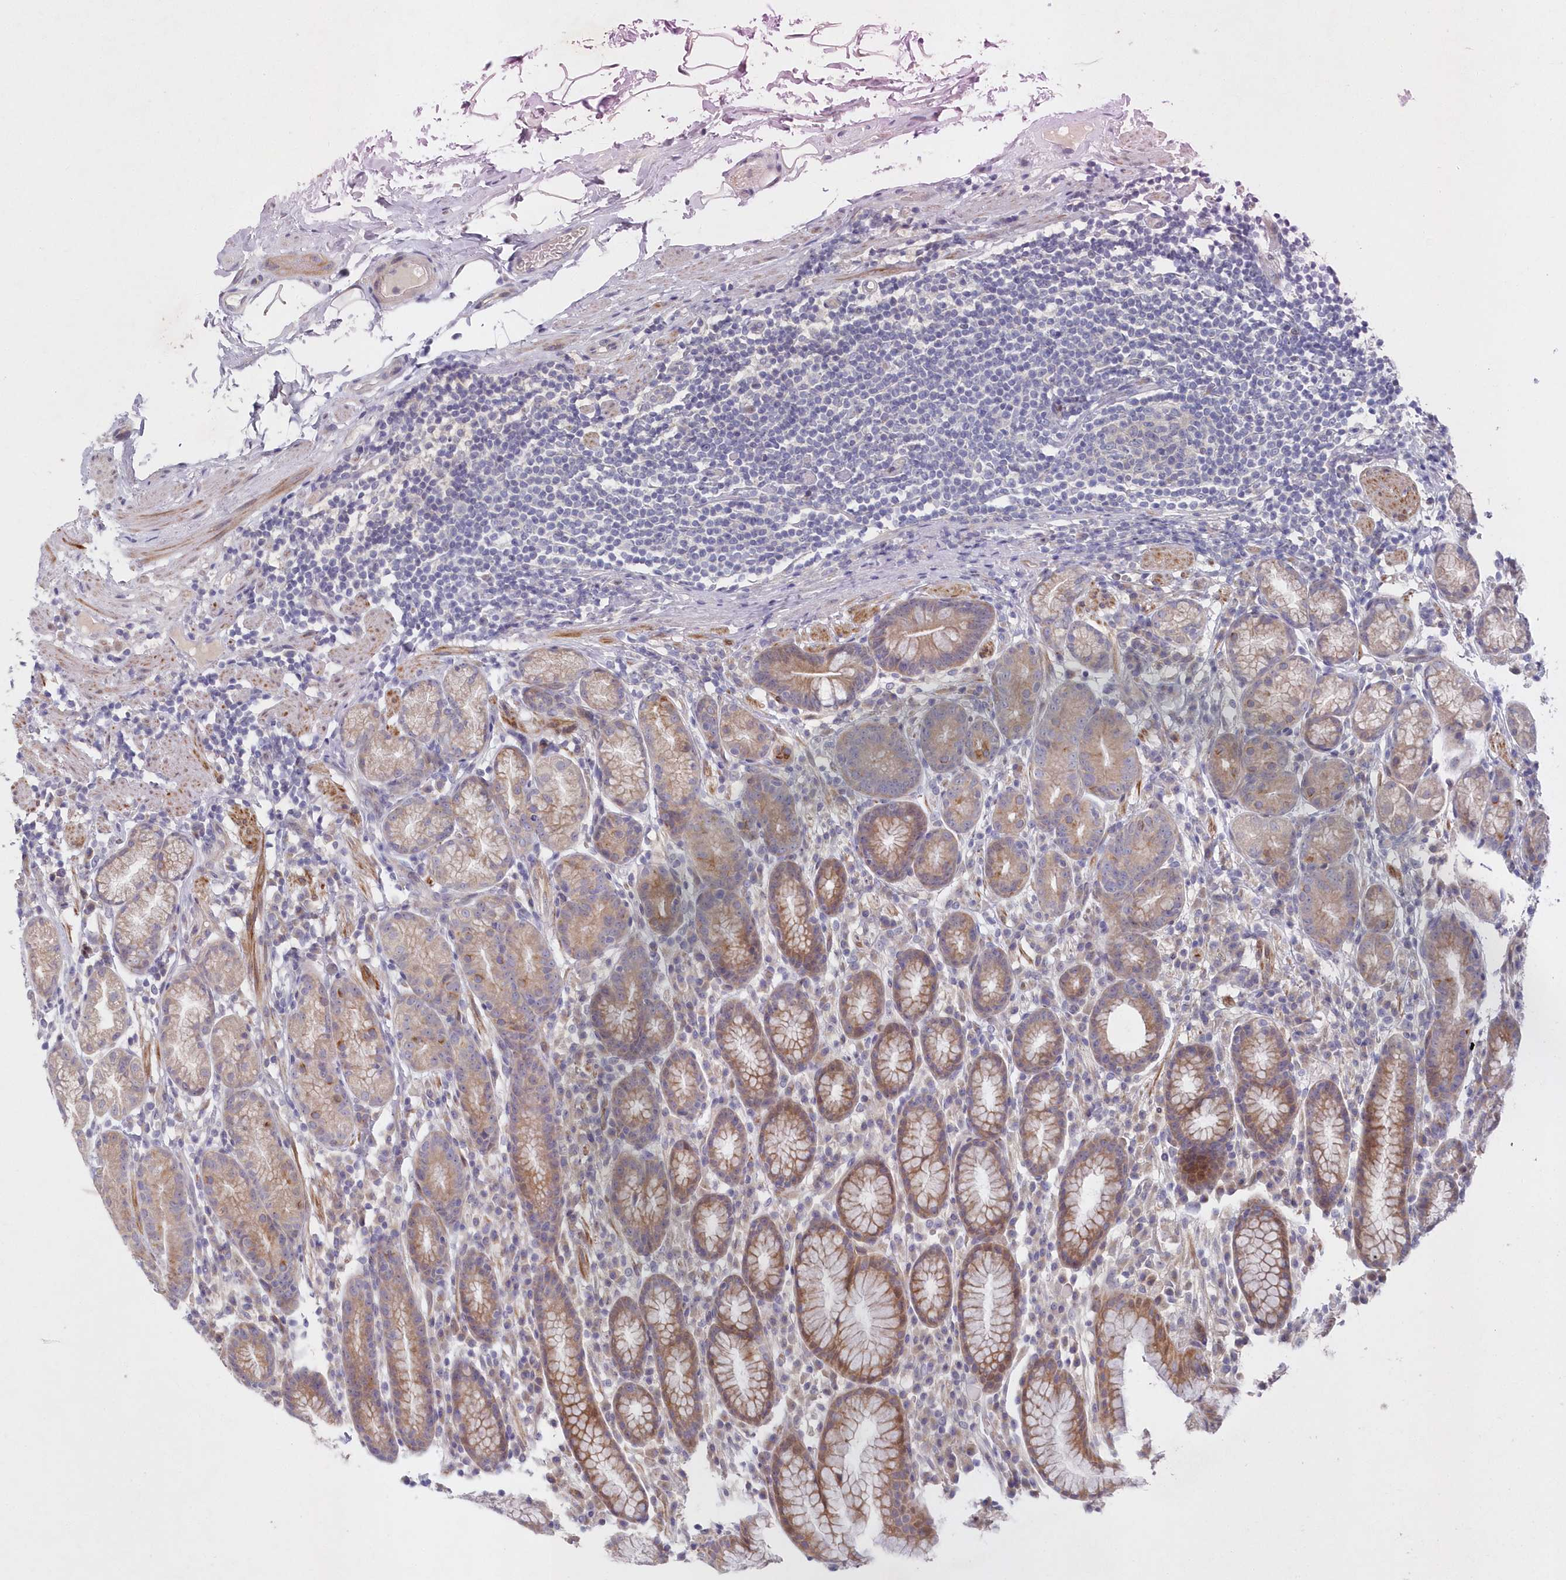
{"staining": {"intensity": "moderate", "quantity": ">75%", "location": "cytoplasmic/membranous"}, "tissue": "stomach", "cell_type": "Glandular cells", "image_type": "normal", "snomed": [{"axis": "morphology", "description": "Normal tissue, NOS"}, {"axis": "topography", "description": "Stomach, lower"}], "caption": "Immunohistochemical staining of unremarkable human stomach exhibits moderate cytoplasmic/membranous protein positivity in about >75% of glandular cells. Using DAB (brown) and hematoxylin (blue) stains, captured at high magnification using brightfield microscopy.", "gene": "KIAA1586", "patient": {"sex": "male", "age": 52}}